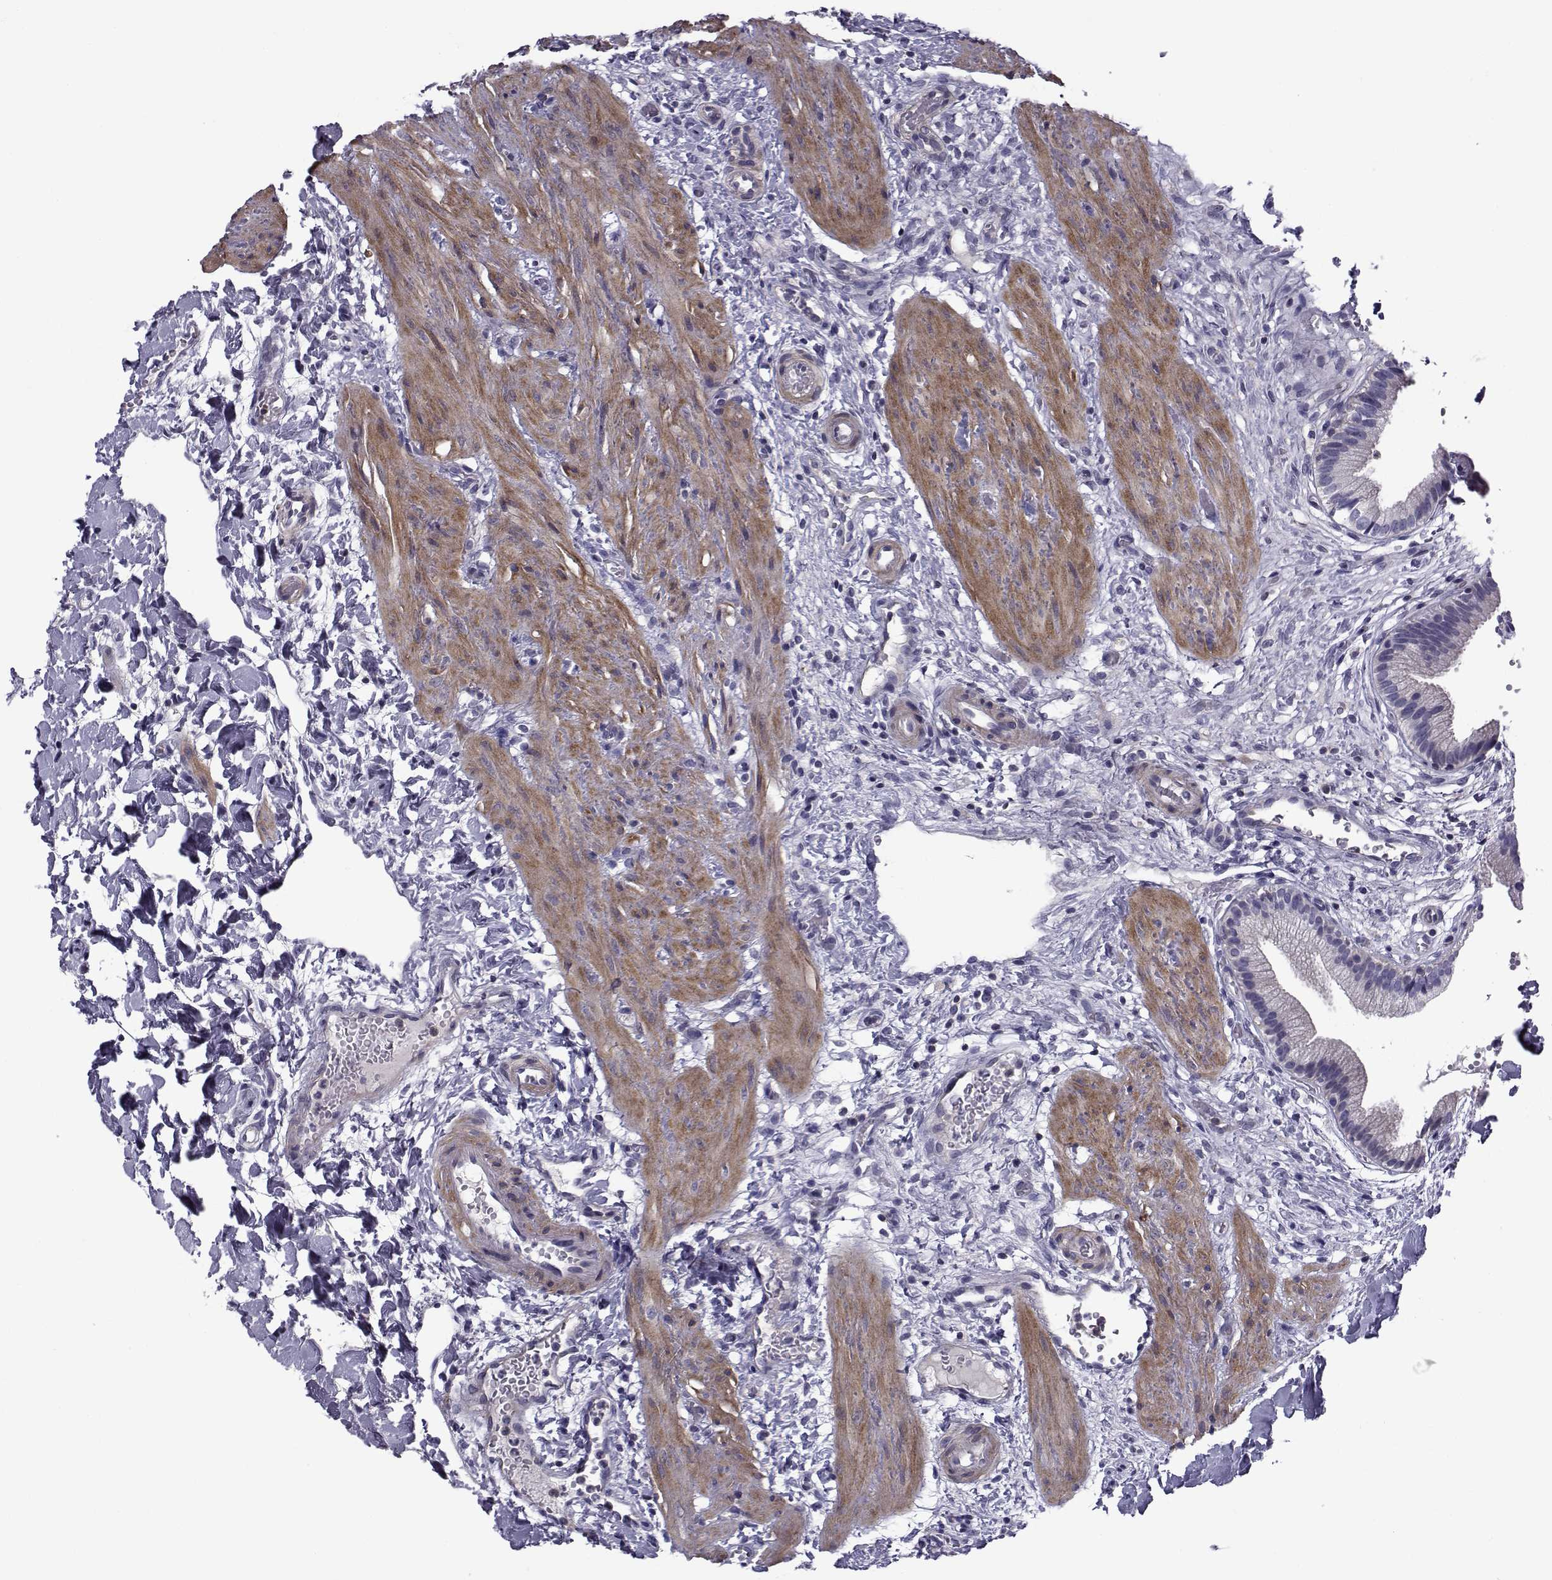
{"staining": {"intensity": "negative", "quantity": "none", "location": "none"}, "tissue": "gallbladder", "cell_type": "Glandular cells", "image_type": "normal", "snomed": [{"axis": "morphology", "description": "Normal tissue, NOS"}, {"axis": "topography", "description": "Gallbladder"}], "caption": "Immunohistochemistry (IHC) image of benign gallbladder stained for a protein (brown), which demonstrates no staining in glandular cells. (Brightfield microscopy of DAB (3,3'-diaminobenzidine) immunohistochemistry (IHC) at high magnification).", "gene": "LRRC27", "patient": {"sex": "female", "age": 24}}